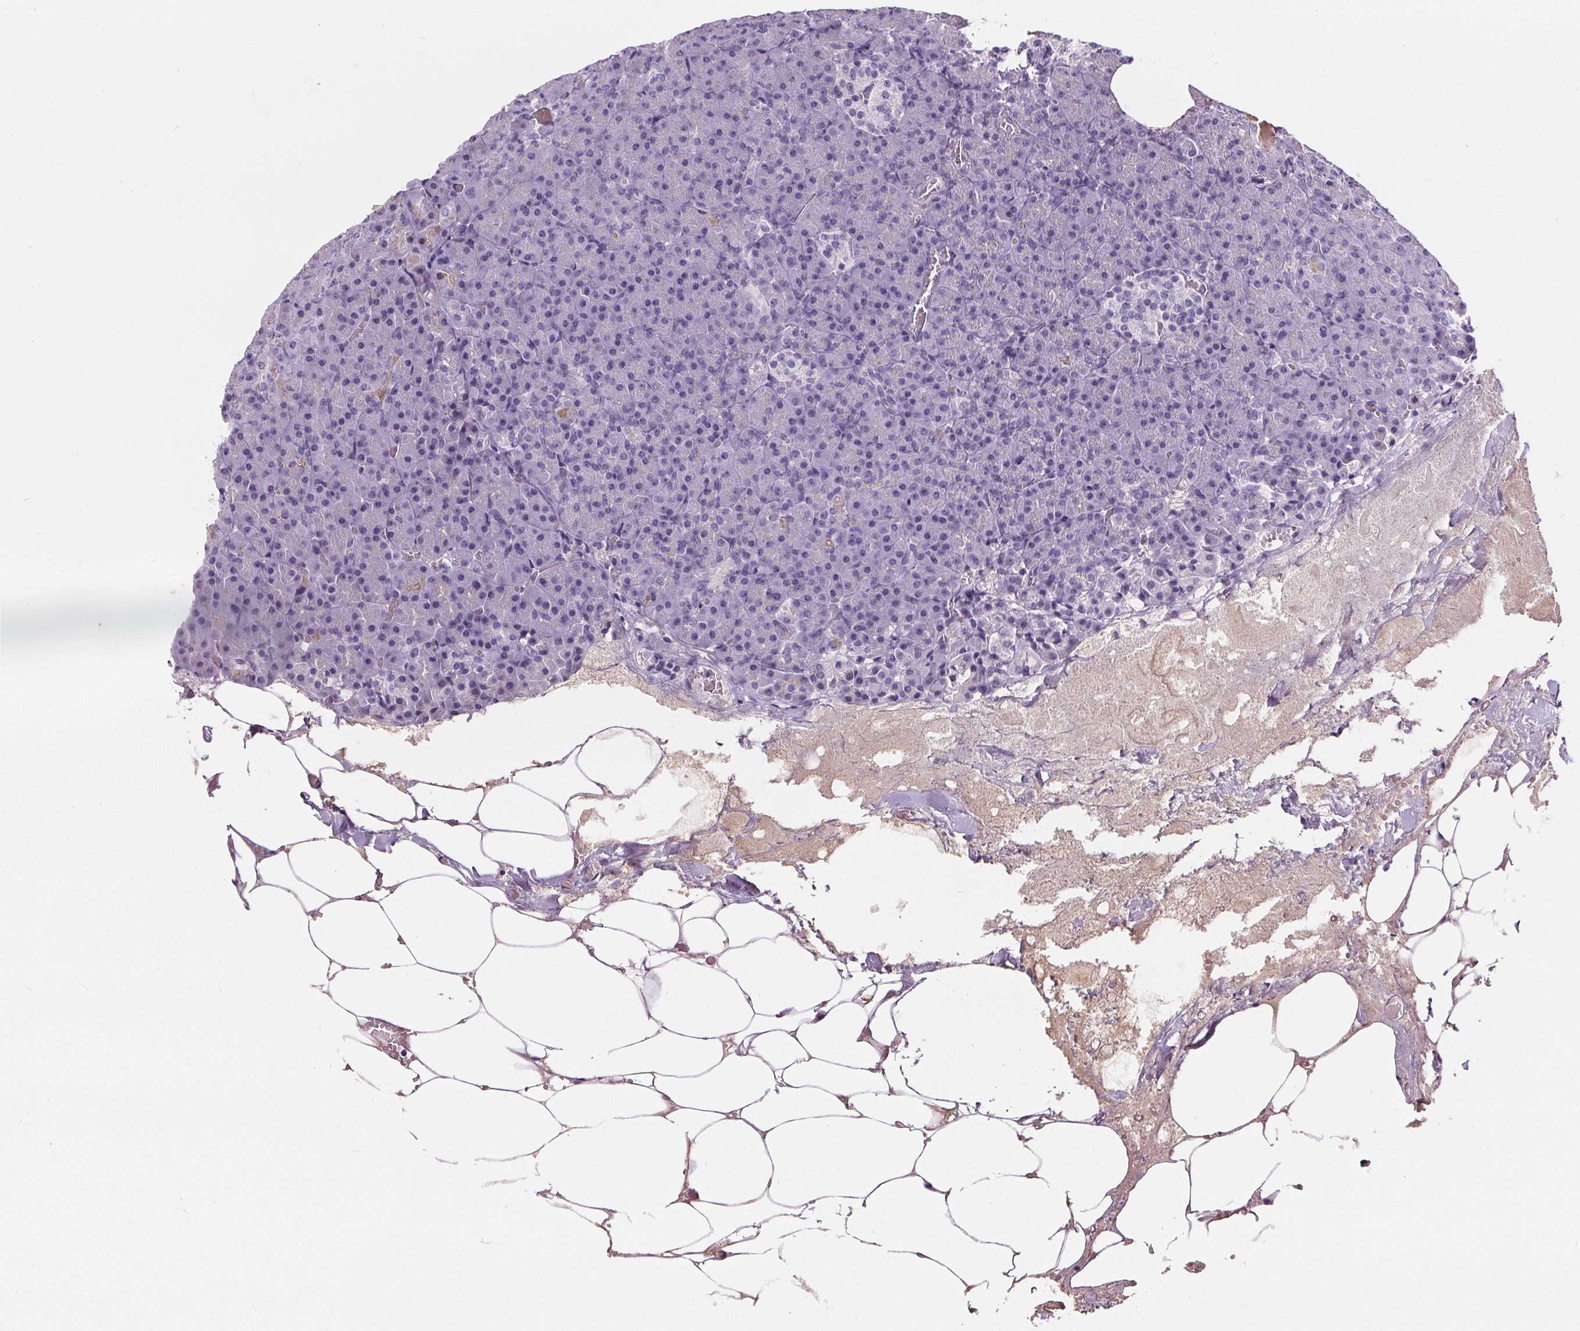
{"staining": {"intensity": "negative", "quantity": "none", "location": "none"}, "tissue": "pancreas", "cell_type": "Exocrine glandular cells", "image_type": "normal", "snomed": [{"axis": "morphology", "description": "Normal tissue, NOS"}, {"axis": "topography", "description": "Pancreas"}], "caption": "A photomicrograph of pancreas stained for a protein exhibits no brown staining in exocrine glandular cells.", "gene": "CD5L", "patient": {"sex": "female", "age": 74}}